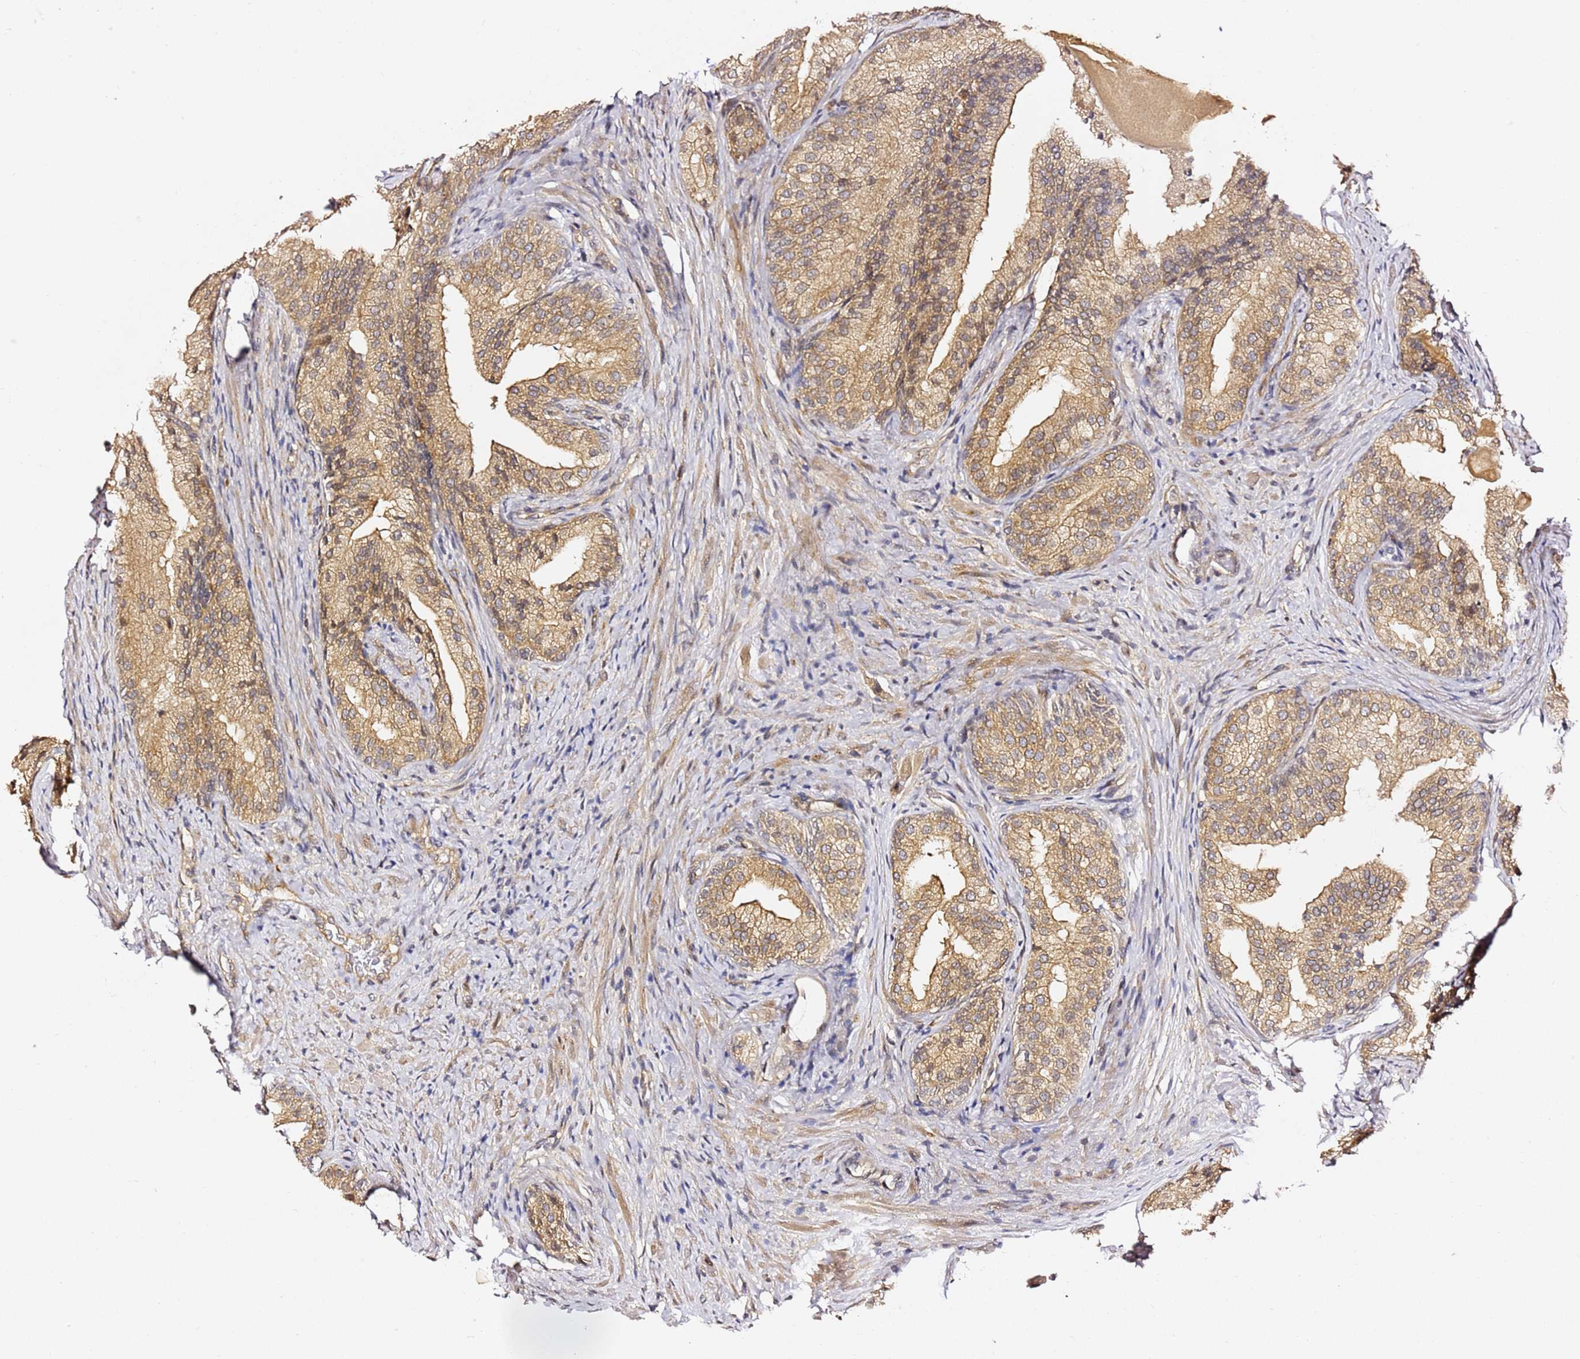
{"staining": {"intensity": "moderate", "quantity": ">75%", "location": "cytoplasmic/membranous"}, "tissue": "prostate cancer", "cell_type": "Tumor cells", "image_type": "cancer", "snomed": [{"axis": "morphology", "description": "Adenocarcinoma, Low grade"}, {"axis": "topography", "description": "Prostate"}], "caption": "This micrograph shows adenocarcinoma (low-grade) (prostate) stained with immunohistochemistry (IHC) to label a protein in brown. The cytoplasmic/membranous of tumor cells show moderate positivity for the protein. Nuclei are counter-stained blue.", "gene": "OSBPL2", "patient": {"sex": "male", "age": 68}}